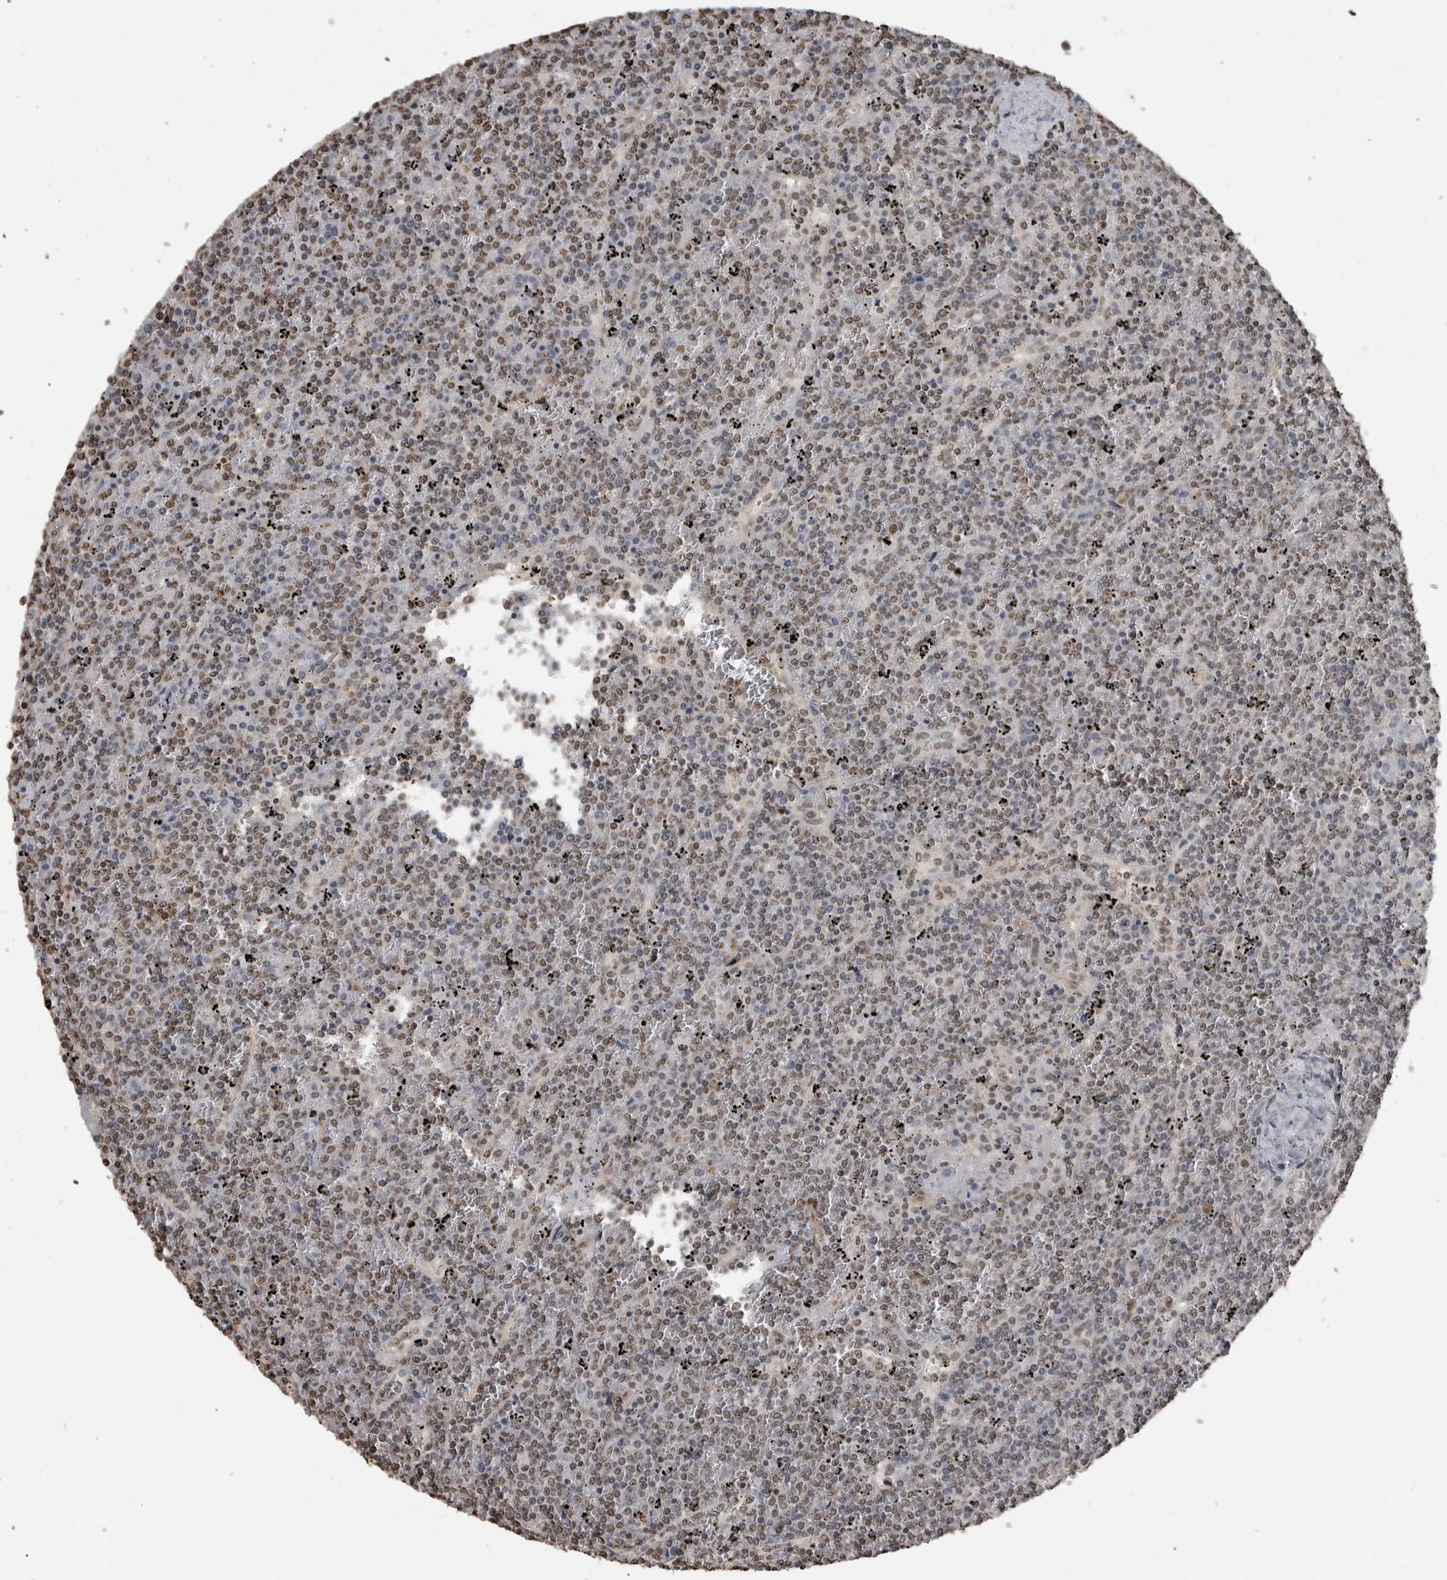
{"staining": {"intensity": "weak", "quantity": ">75%", "location": "nuclear"}, "tissue": "lymphoma", "cell_type": "Tumor cells", "image_type": "cancer", "snomed": [{"axis": "morphology", "description": "Malignant lymphoma, non-Hodgkin's type, Low grade"}, {"axis": "topography", "description": "Spleen"}], "caption": "Immunohistochemical staining of malignant lymphoma, non-Hodgkin's type (low-grade) displays weak nuclear protein positivity in about >75% of tumor cells.", "gene": "SMAD2", "patient": {"sex": "female", "age": 19}}